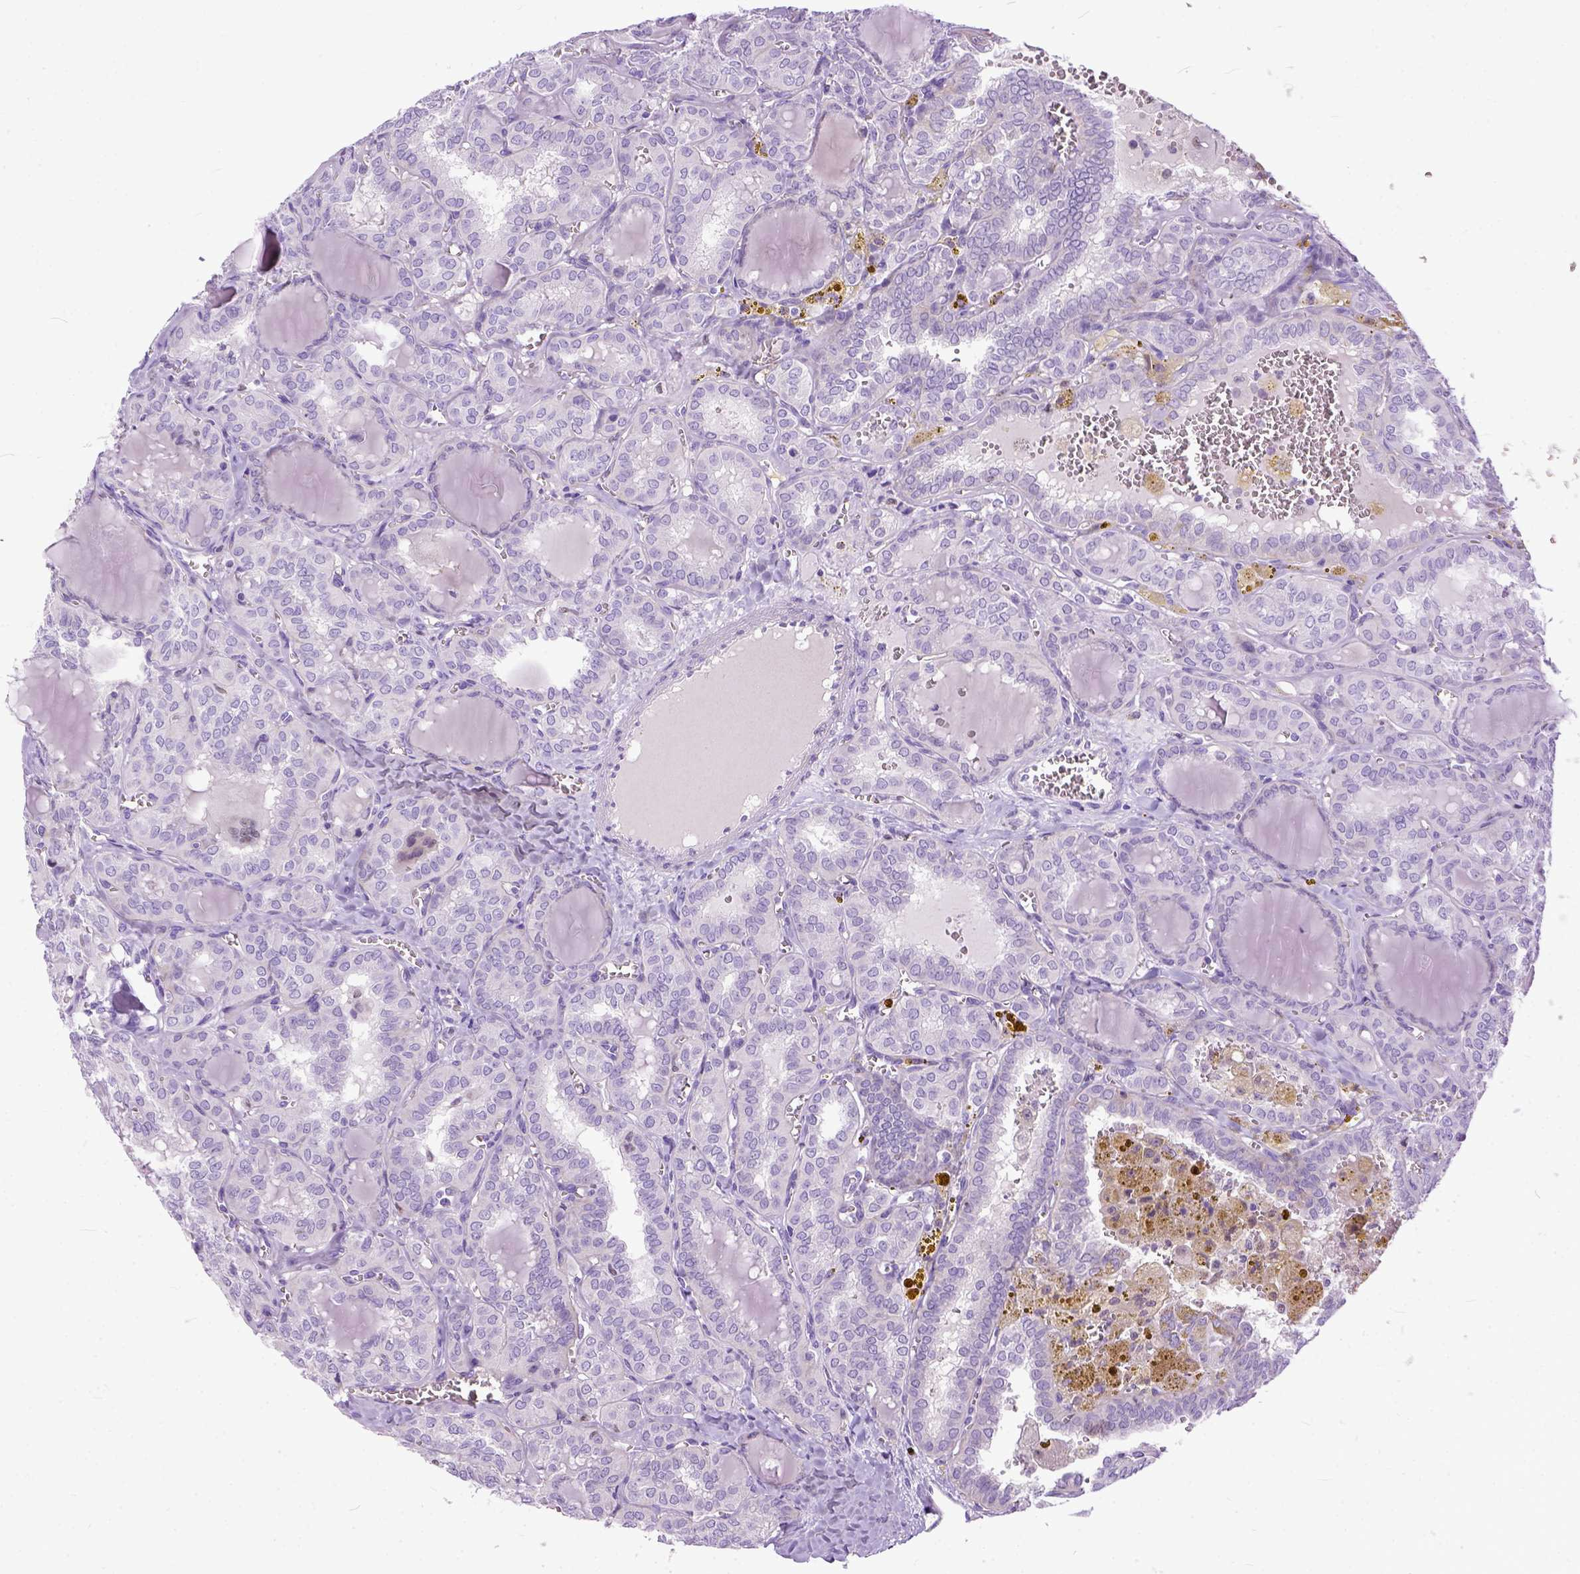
{"staining": {"intensity": "negative", "quantity": "none", "location": "none"}, "tissue": "thyroid cancer", "cell_type": "Tumor cells", "image_type": "cancer", "snomed": [{"axis": "morphology", "description": "Papillary adenocarcinoma, NOS"}, {"axis": "topography", "description": "Thyroid gland"}], "caption": "High magnification brightfield microscopy of thyroid cancer stained with DAB (brown) and counterstained with hematoxylin (blue): tumor cells show no significant staining. The staining is performed using DAB brown chromogen with nuclei counter-stained in using hematoxylin.", "gene": "CRB1", "patient": {"sex": "female", "age": 41}}